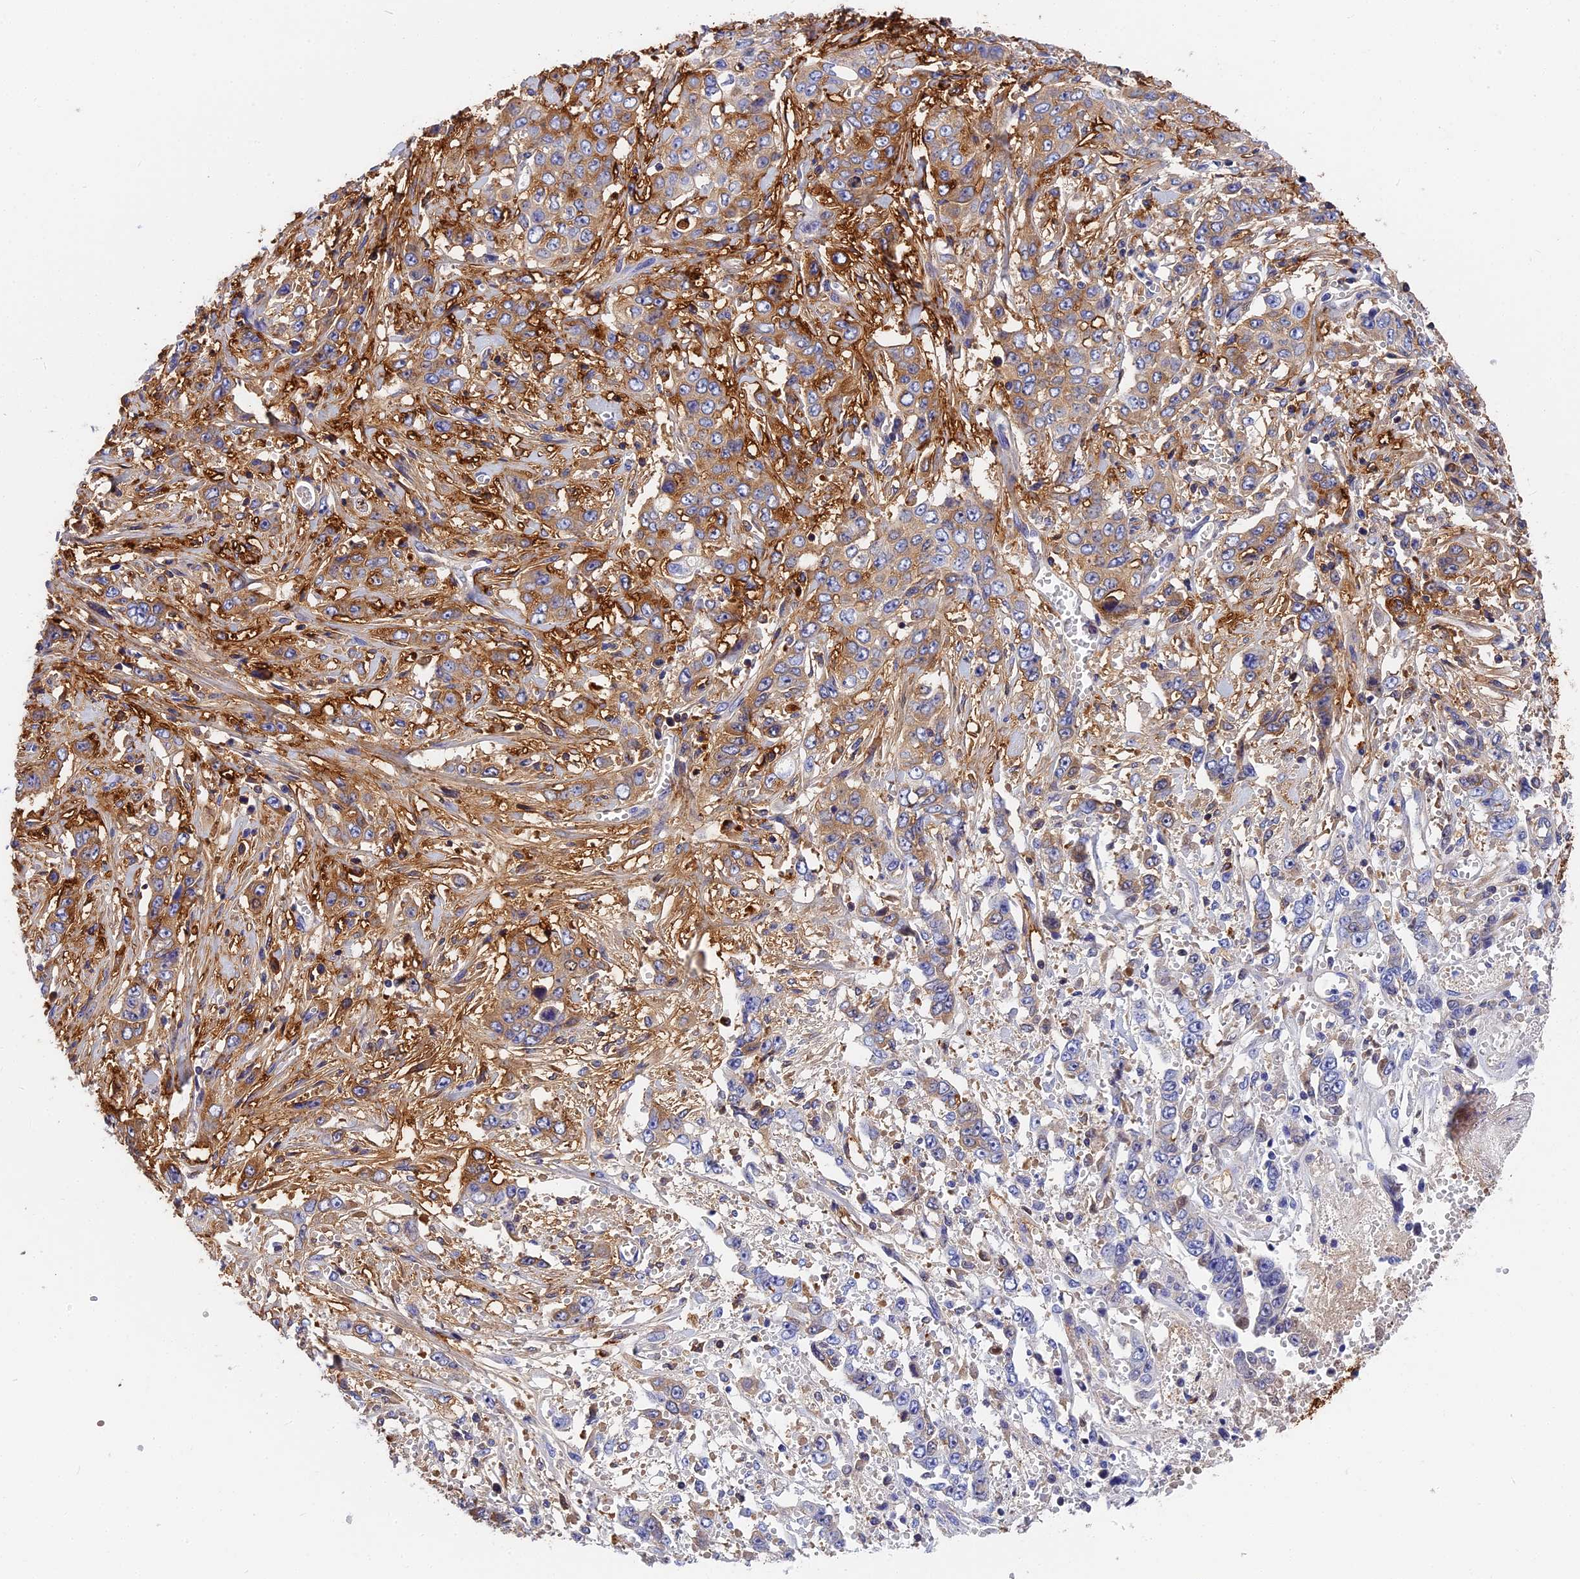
{"staining": {"intensity": "moderate", "quantity": "<25%", "location": "cytoplasmic/membranous"}, "tissue": "stomach cancer", "cell_type": "Tumor cells", "image_type": "cancer", "snomed": [{"axis": "morphology", "description": "Adenocarcinoma, NOS"}, {"axis": "topography", "description": "Stomach, upper"}], "caption": "The image shows staining of stomach cancer (adenocarcinoma), revealing moderate cytoplasmic/membranous protein staining (brown color) within tumor cells.", "gene": "ITIH1", "patient": {"sex": "male", "age": 62}}